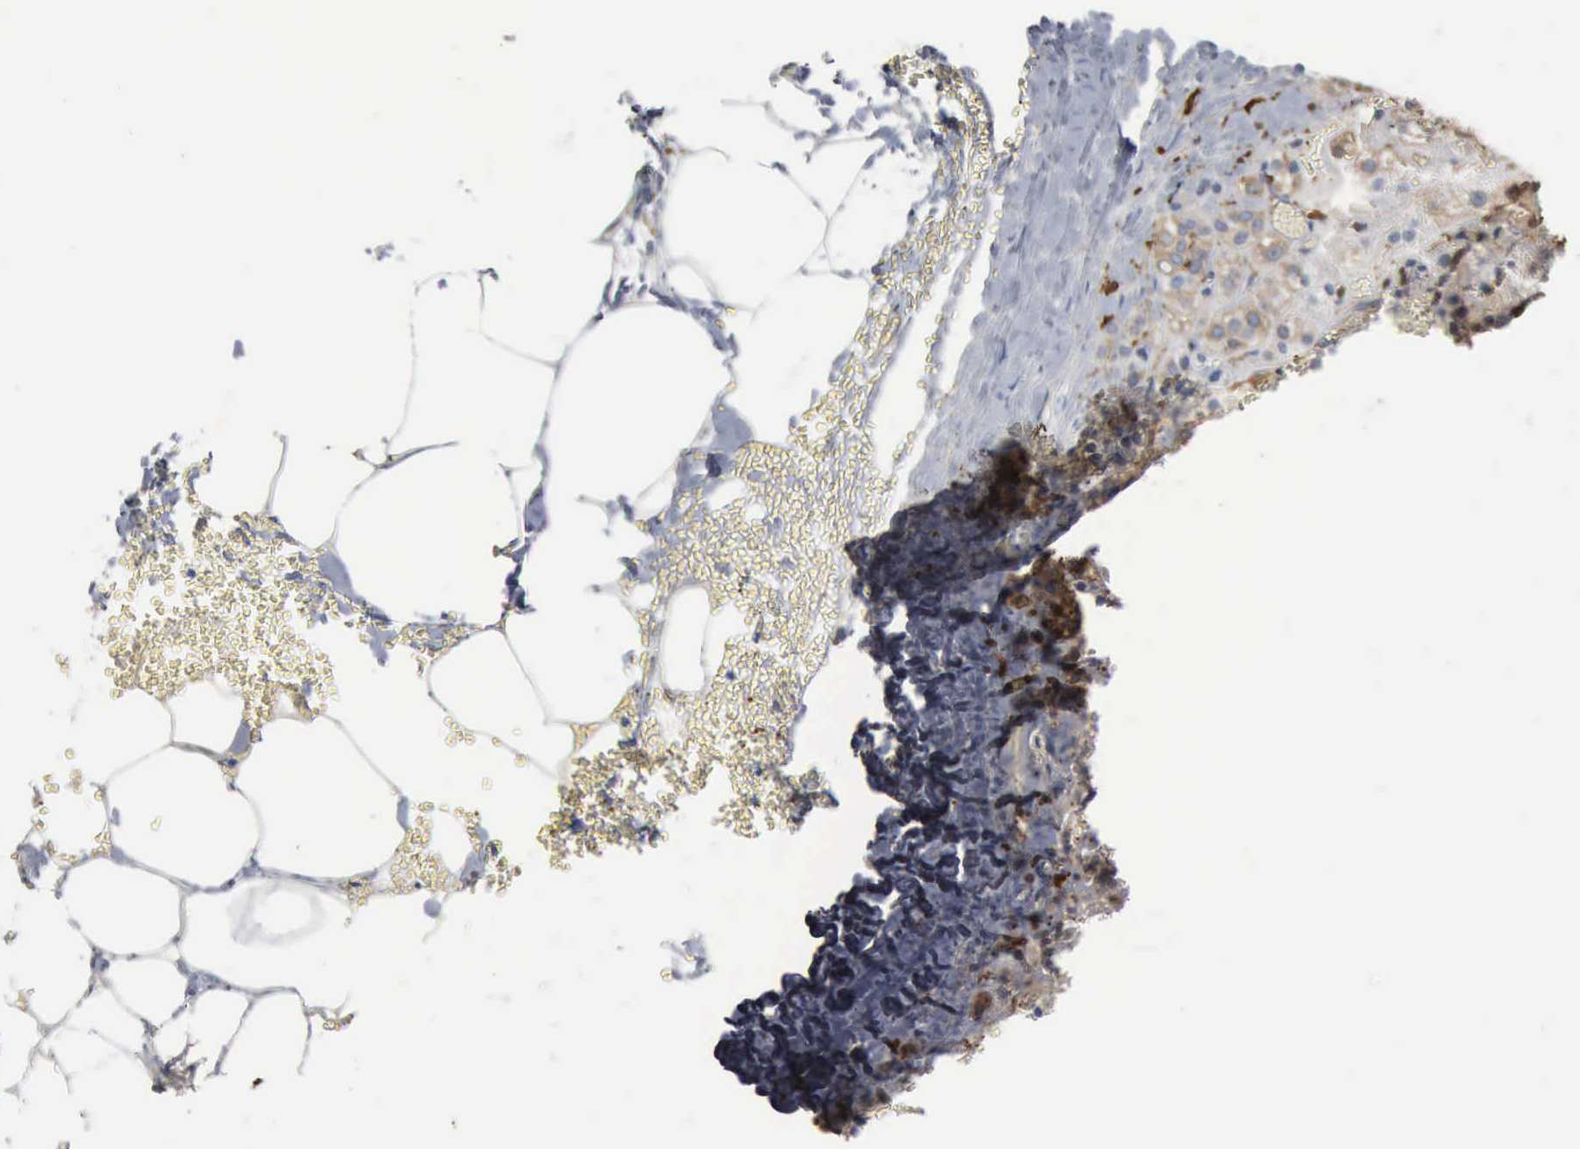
{"staining": {"intensity": "weak", "quantity": ">75%", "location": "cytoplasmic/membranous"}, "tissue": "adrenal gland", "cell_type": "Glandular cells", "image_type": "normal", "snomed": [{"axis": "morphology", "description": "Normal tissue, NOS"}, {"axis": "topography", "description": "Adrenal gland"}], "caption": "Glandular cells display low levels of weak cytoplasmic/membranous staining in about >75% of cells in normal human adrenal gland.", "gene": "FSCN1", "patient": {"sex": "male", "age": 57}}